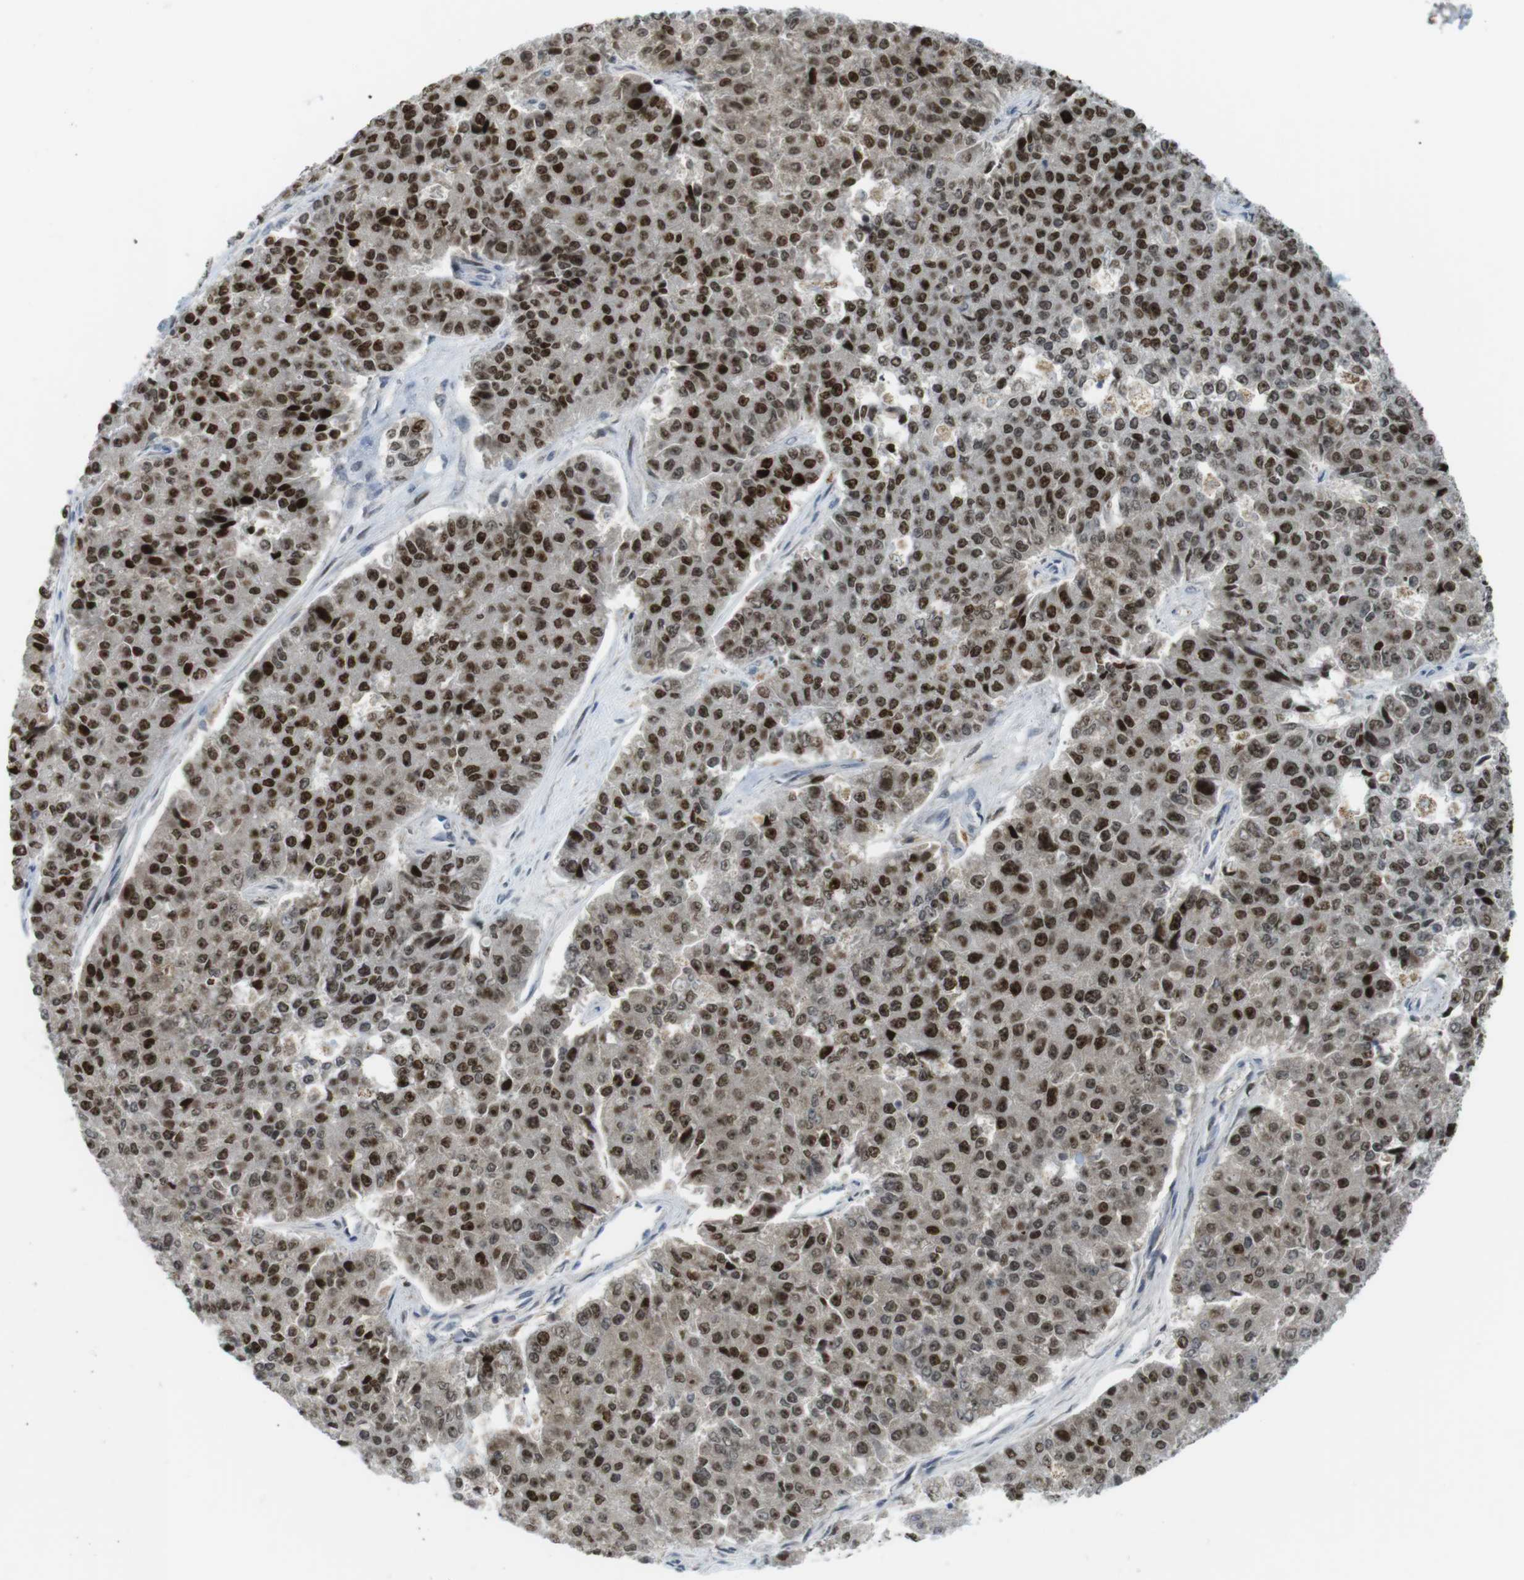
{"staining": {"intensity": "strong", "quantity": ">75%", "location": "nuclear"}, "tissue": "pancreatic cancer", "cell_type": "Tumor cells", "image_type": "cancer", "snomed": [{"axis": "morphology", "description": "Adenocarcinoma, NOS"}, {"axis": "topography", "description": "Pancreas"}], "caption": "Immunohistochemistry micrograph of human pancreatic cancer stained for a protein (brown), which exhibits high levels of strong nuclear expression in about >75% of tumor cells.", "gene": "RCC1", "patient": {"sex": "male", "age": 50}}